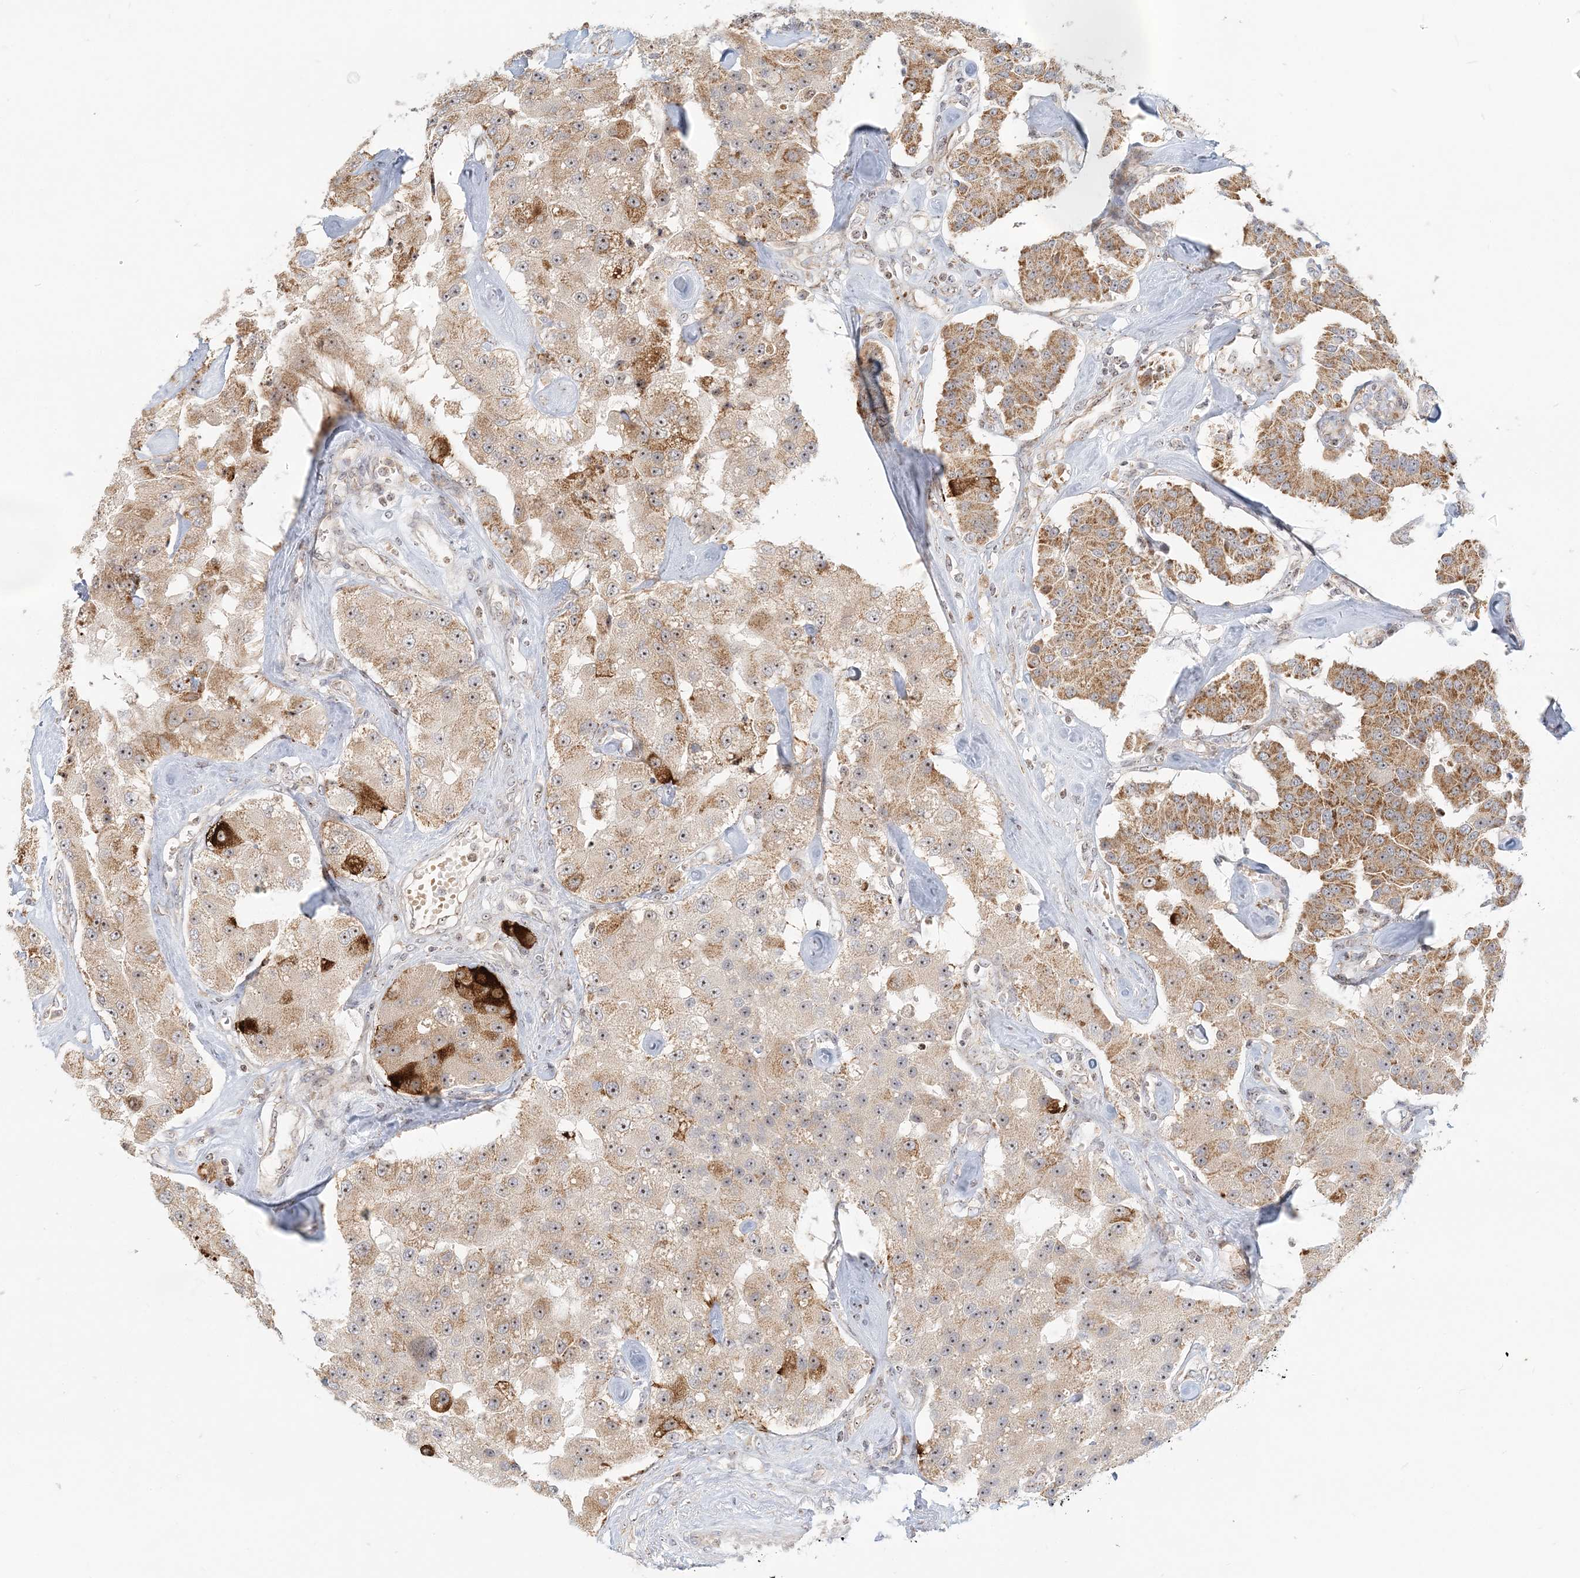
{"staining": {"intensity": "moderate", "quantity": ">75%", "location": "cytoplasmic/membranous,nuclear"}, "tissue": "carcinoid", "cell_type": "Tumor cells", "image_type": "cancer", "snomed": [{"axis": "morphology", "description": "Carcinoid, malignant, NOS"}, {"axis": "topography", "description": "Pancreas"}], "caption": "Tumor cells show medium levels of moderate cytoplasmic/membranous and nuclear staining in about >75% of cells in carcinoid.", "gene": "UBE2F", "patient": {"sex": "male", "age": 41}}